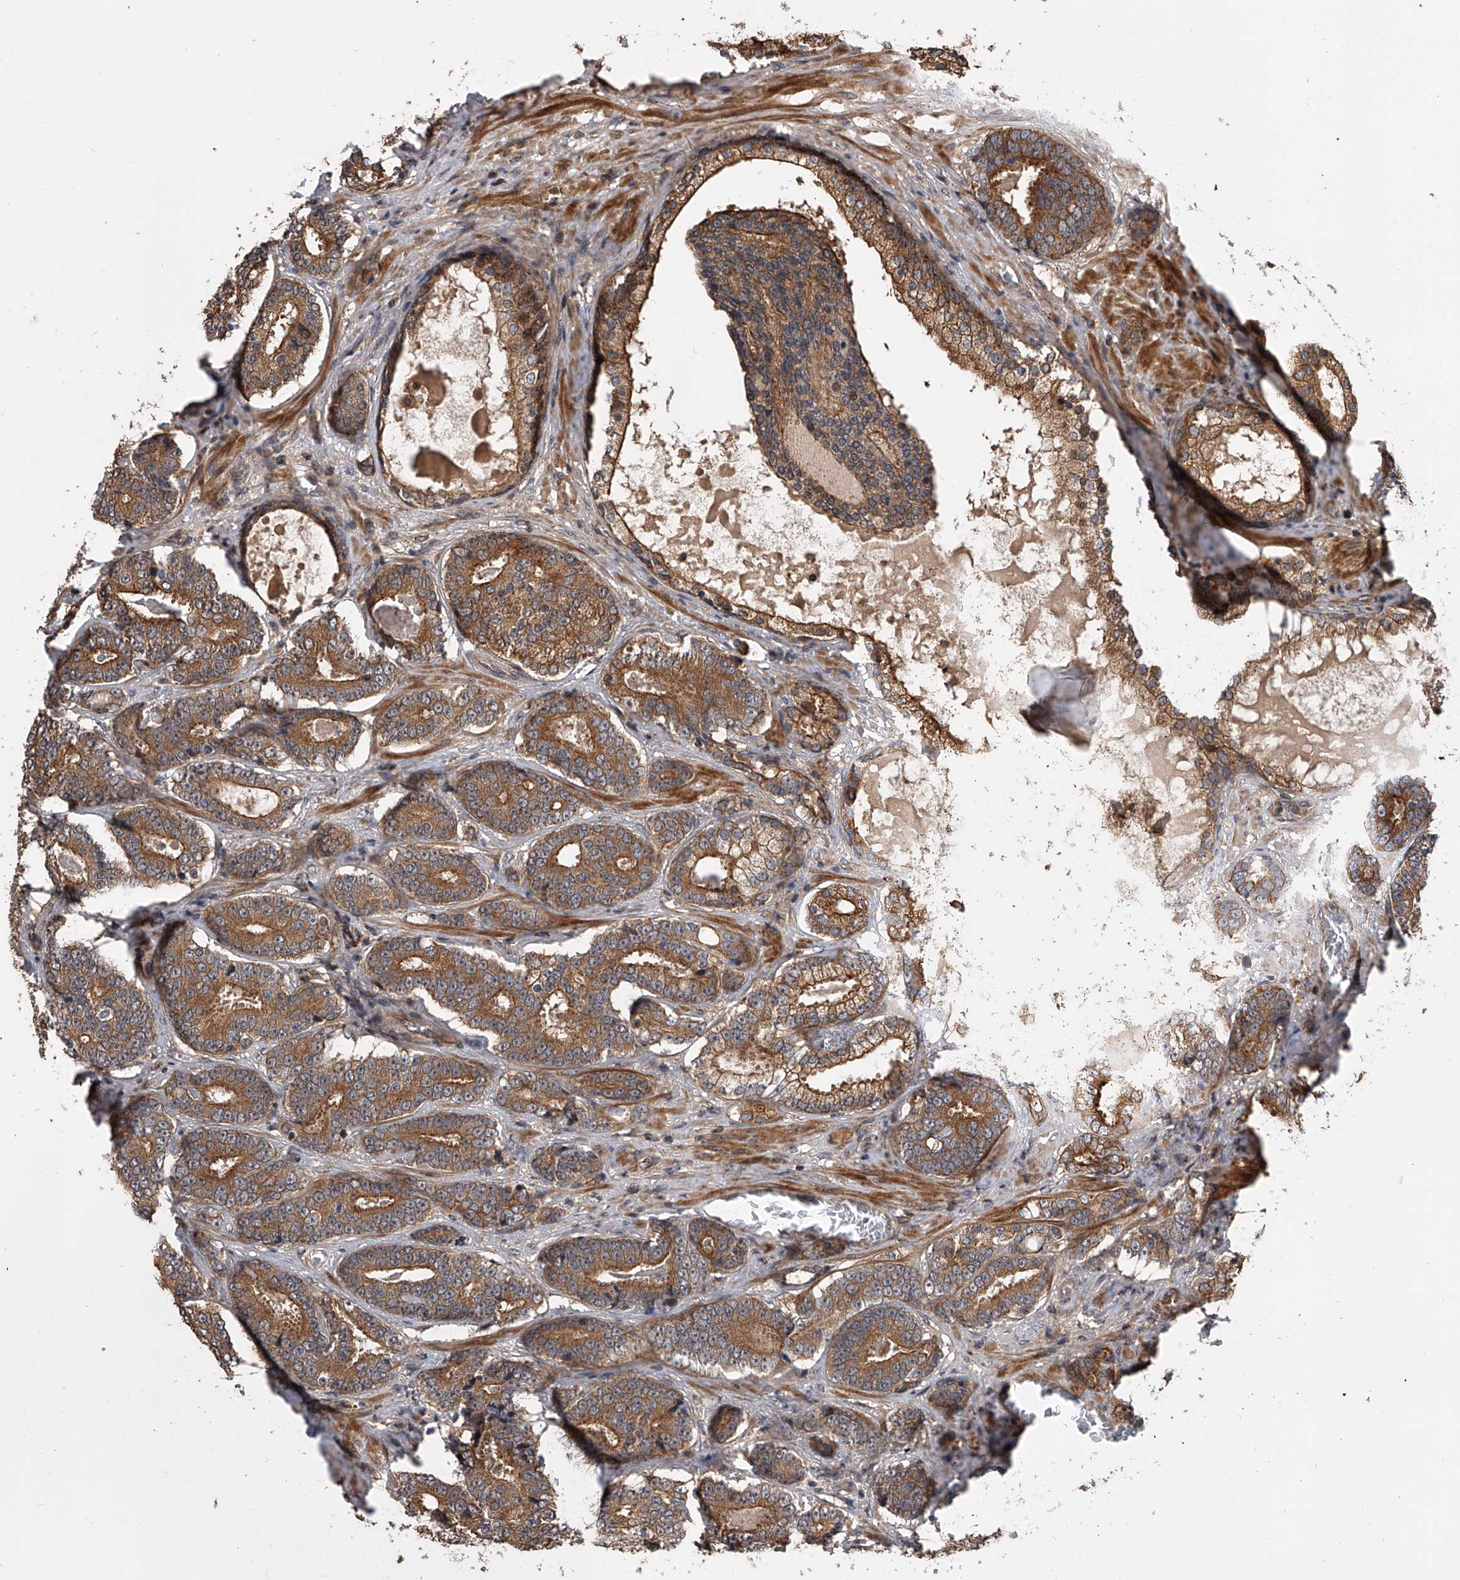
{"staining": {"intensity": "moderate", "quantity": ">75%", "location": "cytoplasmic/membranous"}, "tissue": "prostate cancer", "cell_type": "Tumor cells", "image_type": "cancer", "snomed": [{"axis": "morphology", "description": "Adenocarcinoma, High grade"}, {"axis": "topography", "description": "Prostate"}], "caption": "A brown stain shows moderate cytoplasmic/membranous expression of a protein in prostate cancer (high-grade adenocarcinoma) tumor cells.", "gene": "USP47", "patient": {"sex": "male", "age": 60}}